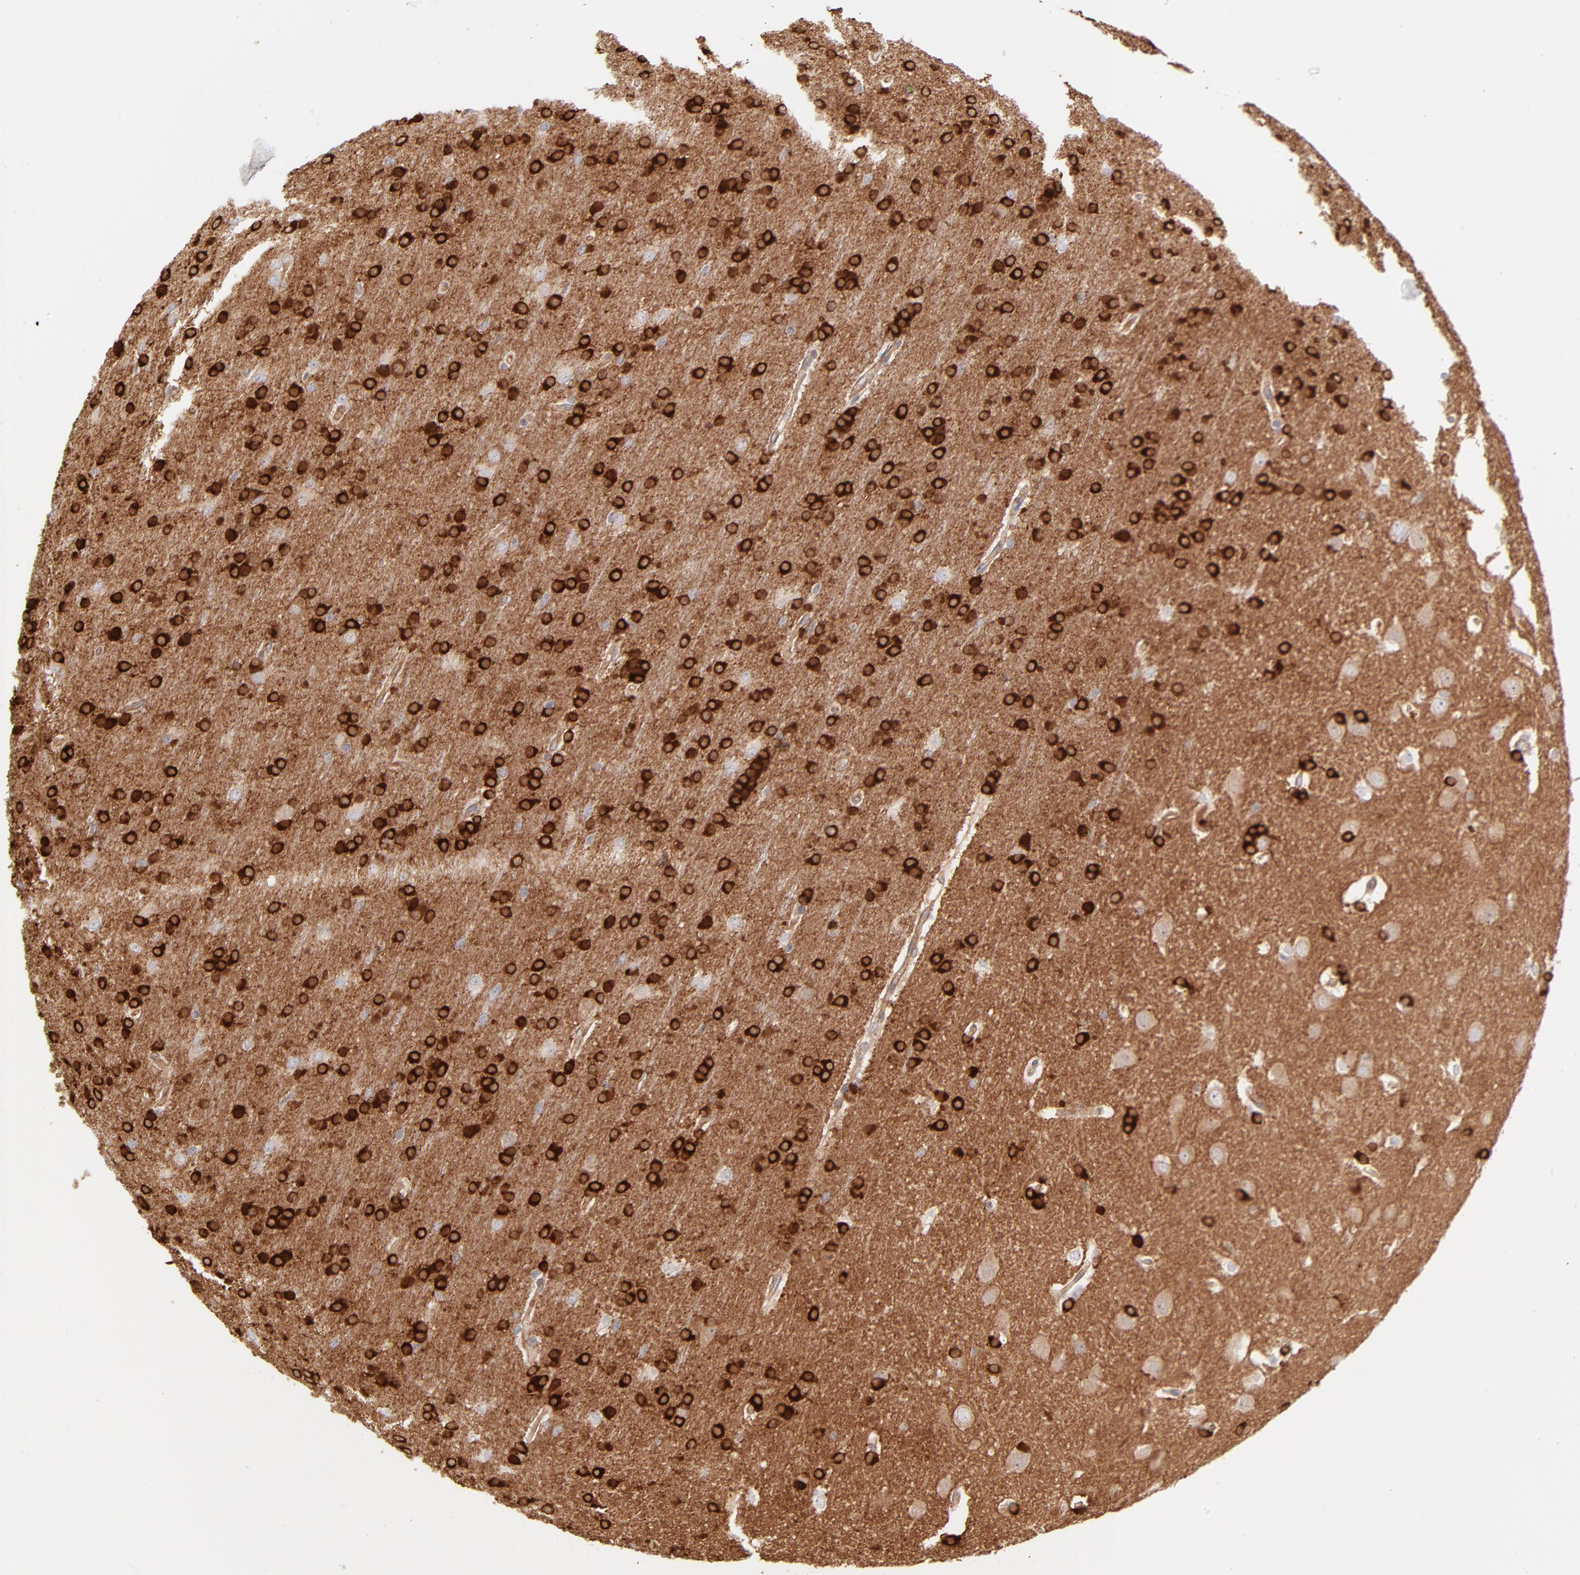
{"staining": {"intensity": "strong", "quantity": ">75%", "location": "cytoplasmic/membranous"}, "tissue": "glioma", "cell_type": "Tumor cells", "image_type": "cancer", "snomed": [{"axis": "morphology", "description": "Glioma, malignant, Low grade"}, {"axis": "topography", "description": "Brain"}], "caption": "Human malignant glioma (low-grade) stained with a brown dye reveals strong cytoplasmic/membranous positive expression in about >75% of tumor cells.", "gene": "LDLRAP1", "patient": {"sex": "female", "age": 32}}